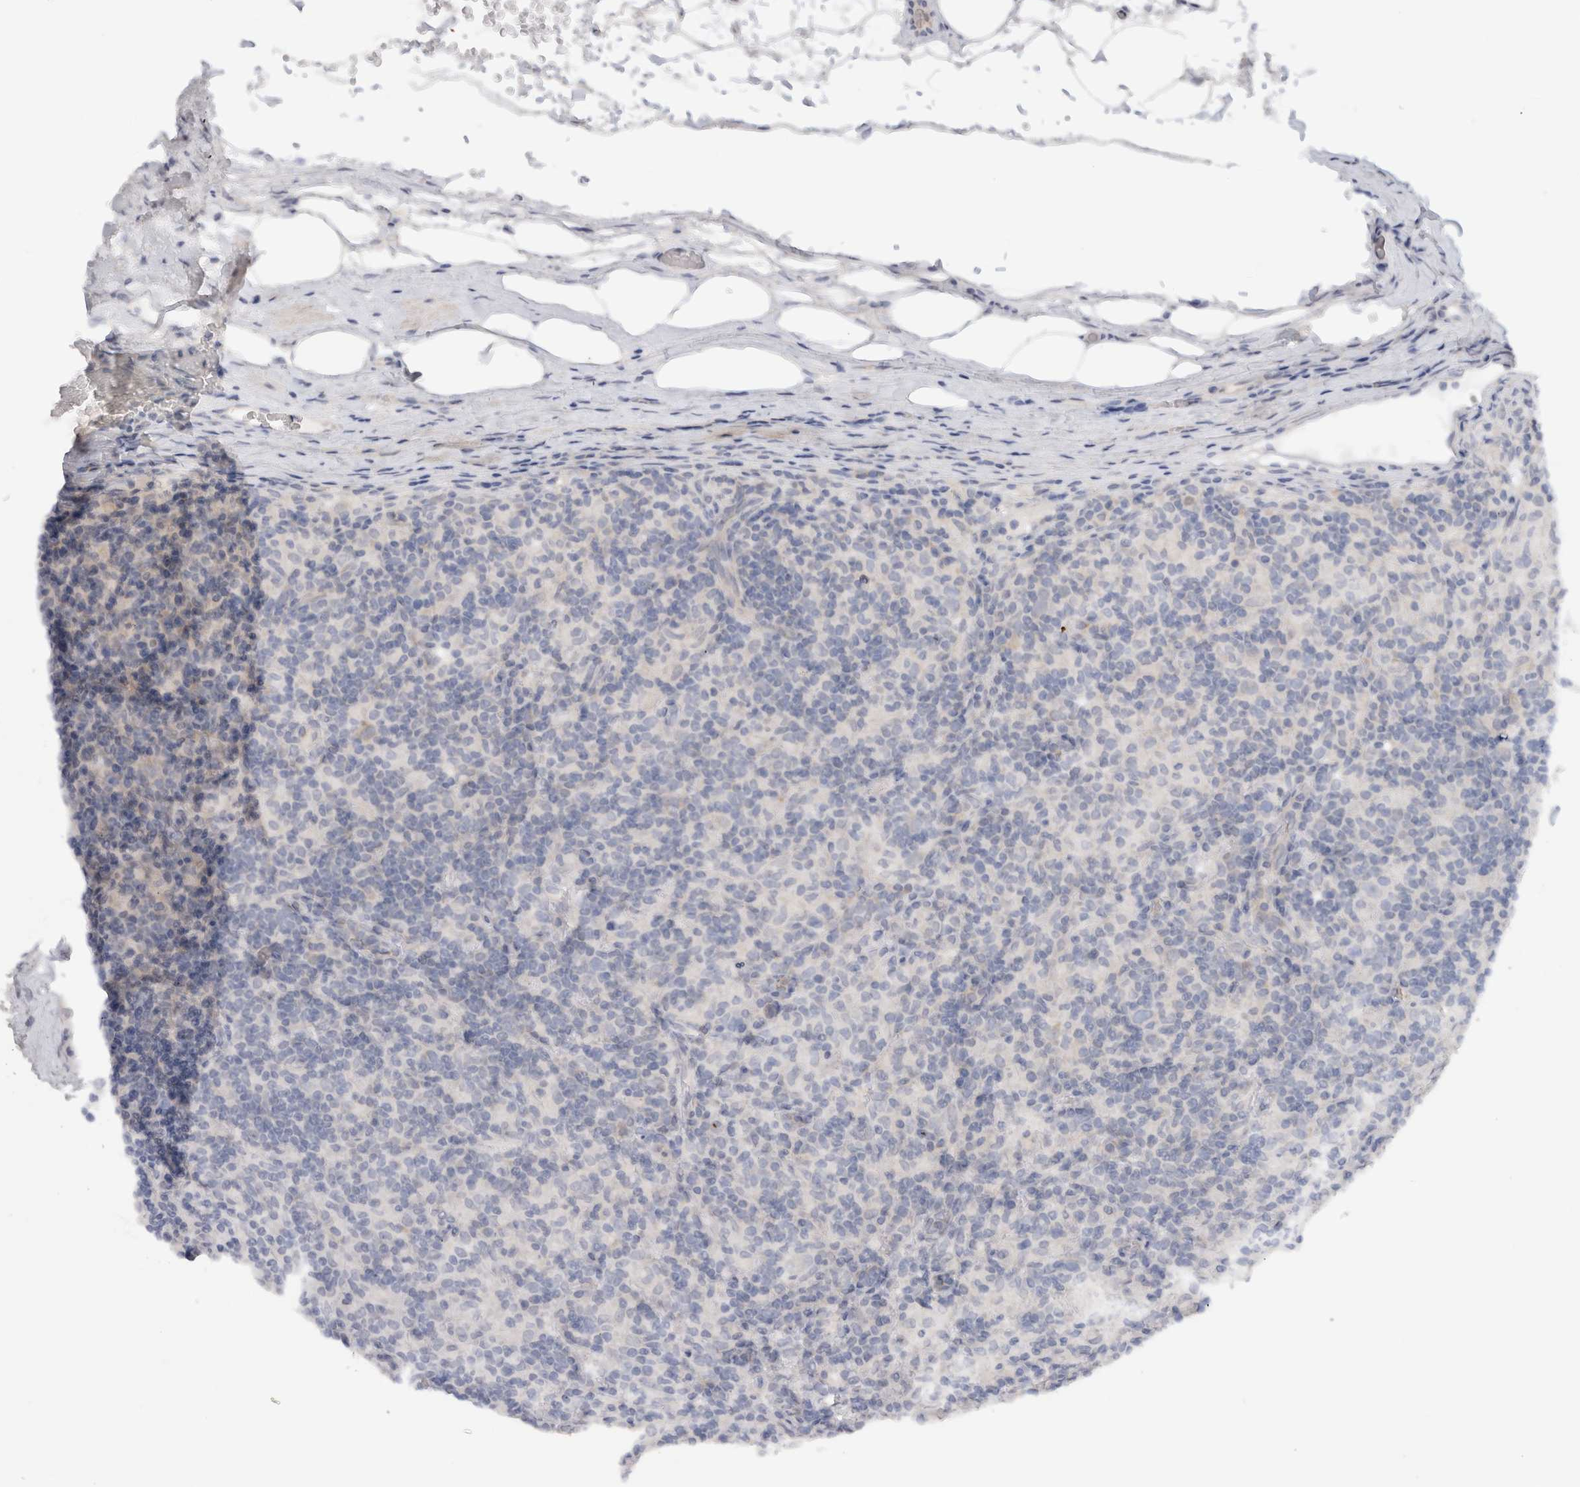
{"staining": {"intensity": "negative", "quantity": "none", "location": "none"}, "tissue": "lymphoma", "cell_type": "Tumor cells", "image_type": "cancer", "snomed": [{"axis": "morphology", "description": "Hodgkin's disease, NOS"}, {"axis": "topography", "description": "Lymph node"}], "caption": "This histopathology image is of Hodgkin's disease stained with immunohistochemistry to label a protein in brown with the nuclei are counter-stained blue. There is no expression in tumor cells.", "gene": "CHRM4", "patient": {"sex": "male", "age": 70}}